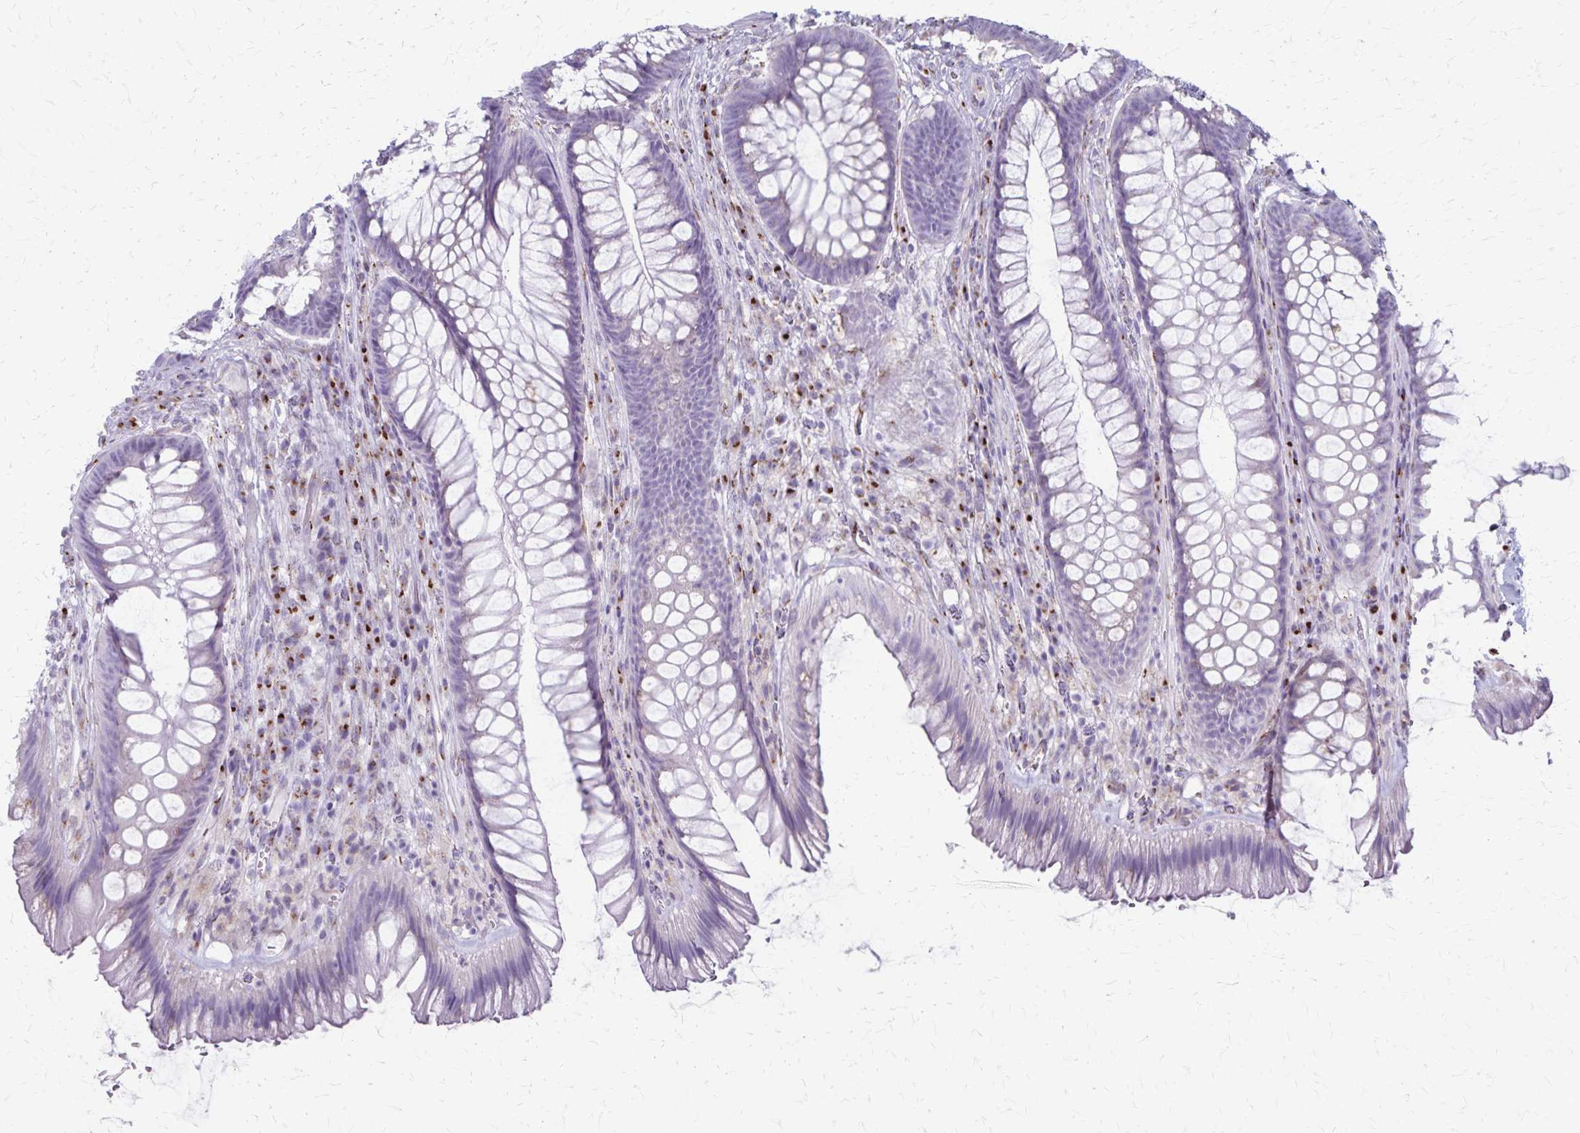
{"staining": {"intensity": "negative", "quantity": "none", "location": "none"}, "tissue": "rectum", "cell_type": "Glandular cells", "image_type": "normal", "snomed": [{"axis": "morphology", "description": "Normal tissue, NOS"}, {"axis": "topography", "description": "Rectum"}], "caption": "This is a photomicrograph of IHC staining of unremarkable rectum, which shows no expression in glandular cells. The staining was performed using DAB (3,3'-diaminobenzidine) to visualize the protein expression in brown, while the nuclei were stained in blue with hematoxylin (Magnification: 20x).", "gene": "MCFD2", "patient": {"sex": "male", "age": 53}}